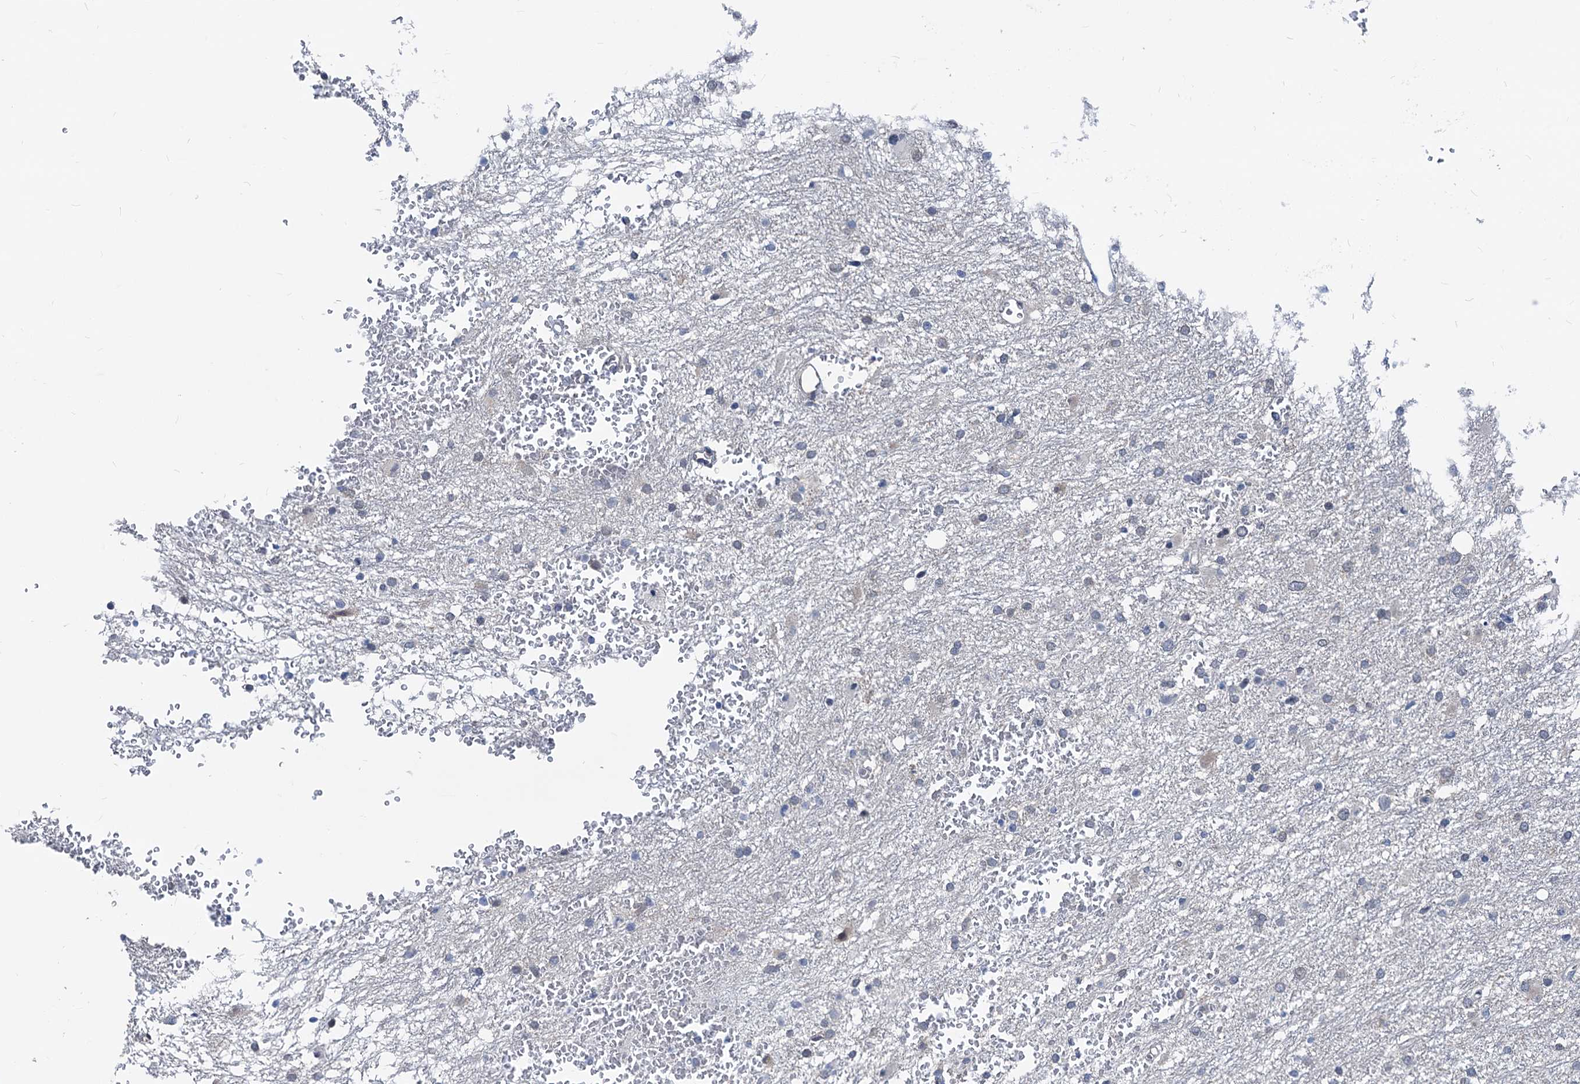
{"staining": {"intensity": "negative", "quantity": "none", "location": "none"}, "tissue": "glioma", "cell_type": "Tumor cells", "image_type": "cancer", "snomed": [{"axis": "morphology", "description": "Glioma, malignant, High grade"}, {"axis": "topography", "description": "Cerebral cortex"}], "caption": "Immunohistochemistry photomicrograph of human malignant glioma (high-grade) stained for a protein (brown), which reveals no expression in tumor cells. (Stains: DAB immunohistochemistry (IHC) with hematoxylin counter stain, Microscopy: brightfield microscopy at high magnification).", "gene": "GLO1", "patient": {"sex": "female", "age": 36}}